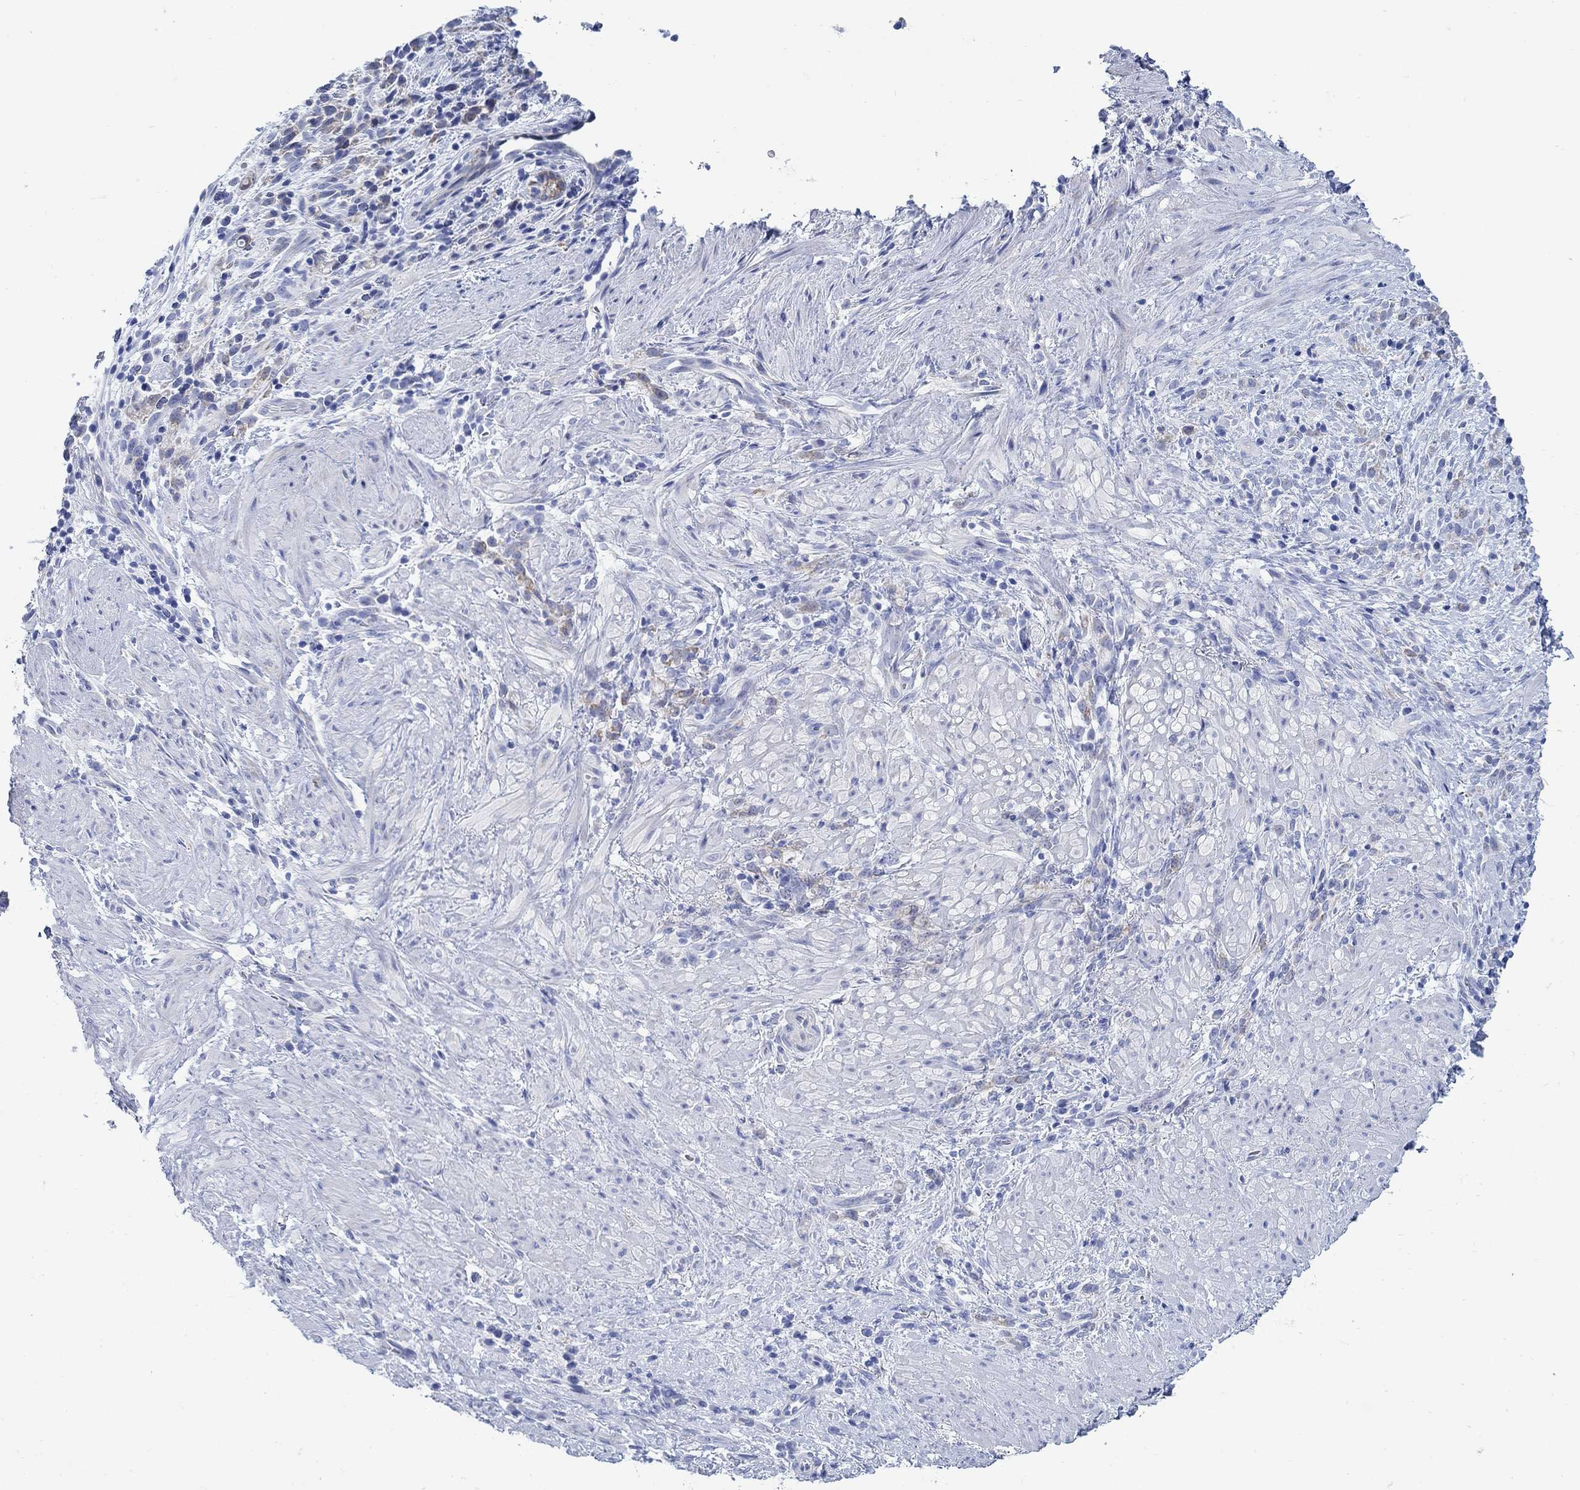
{"staining": {"intensity": "weak", "quantity": "<25%", "location": "cytoplasmic/membranous"}, "tissue": "stomach cancer", "cell_type": "Tumor cells", "image_type": "cancer", "snomed": [{"axis": "morphology", "description": "Adenocarcinoma, NOS"}, {"axis": "topography", "description": "Stomach"}], "caption": "Histopathology image shows no significant protein positivity in tumor cells of stomach cancer (adenocarcinoma).", "gene": "ZDHHC14", "patient": {"sex": "female", "age": 57}}